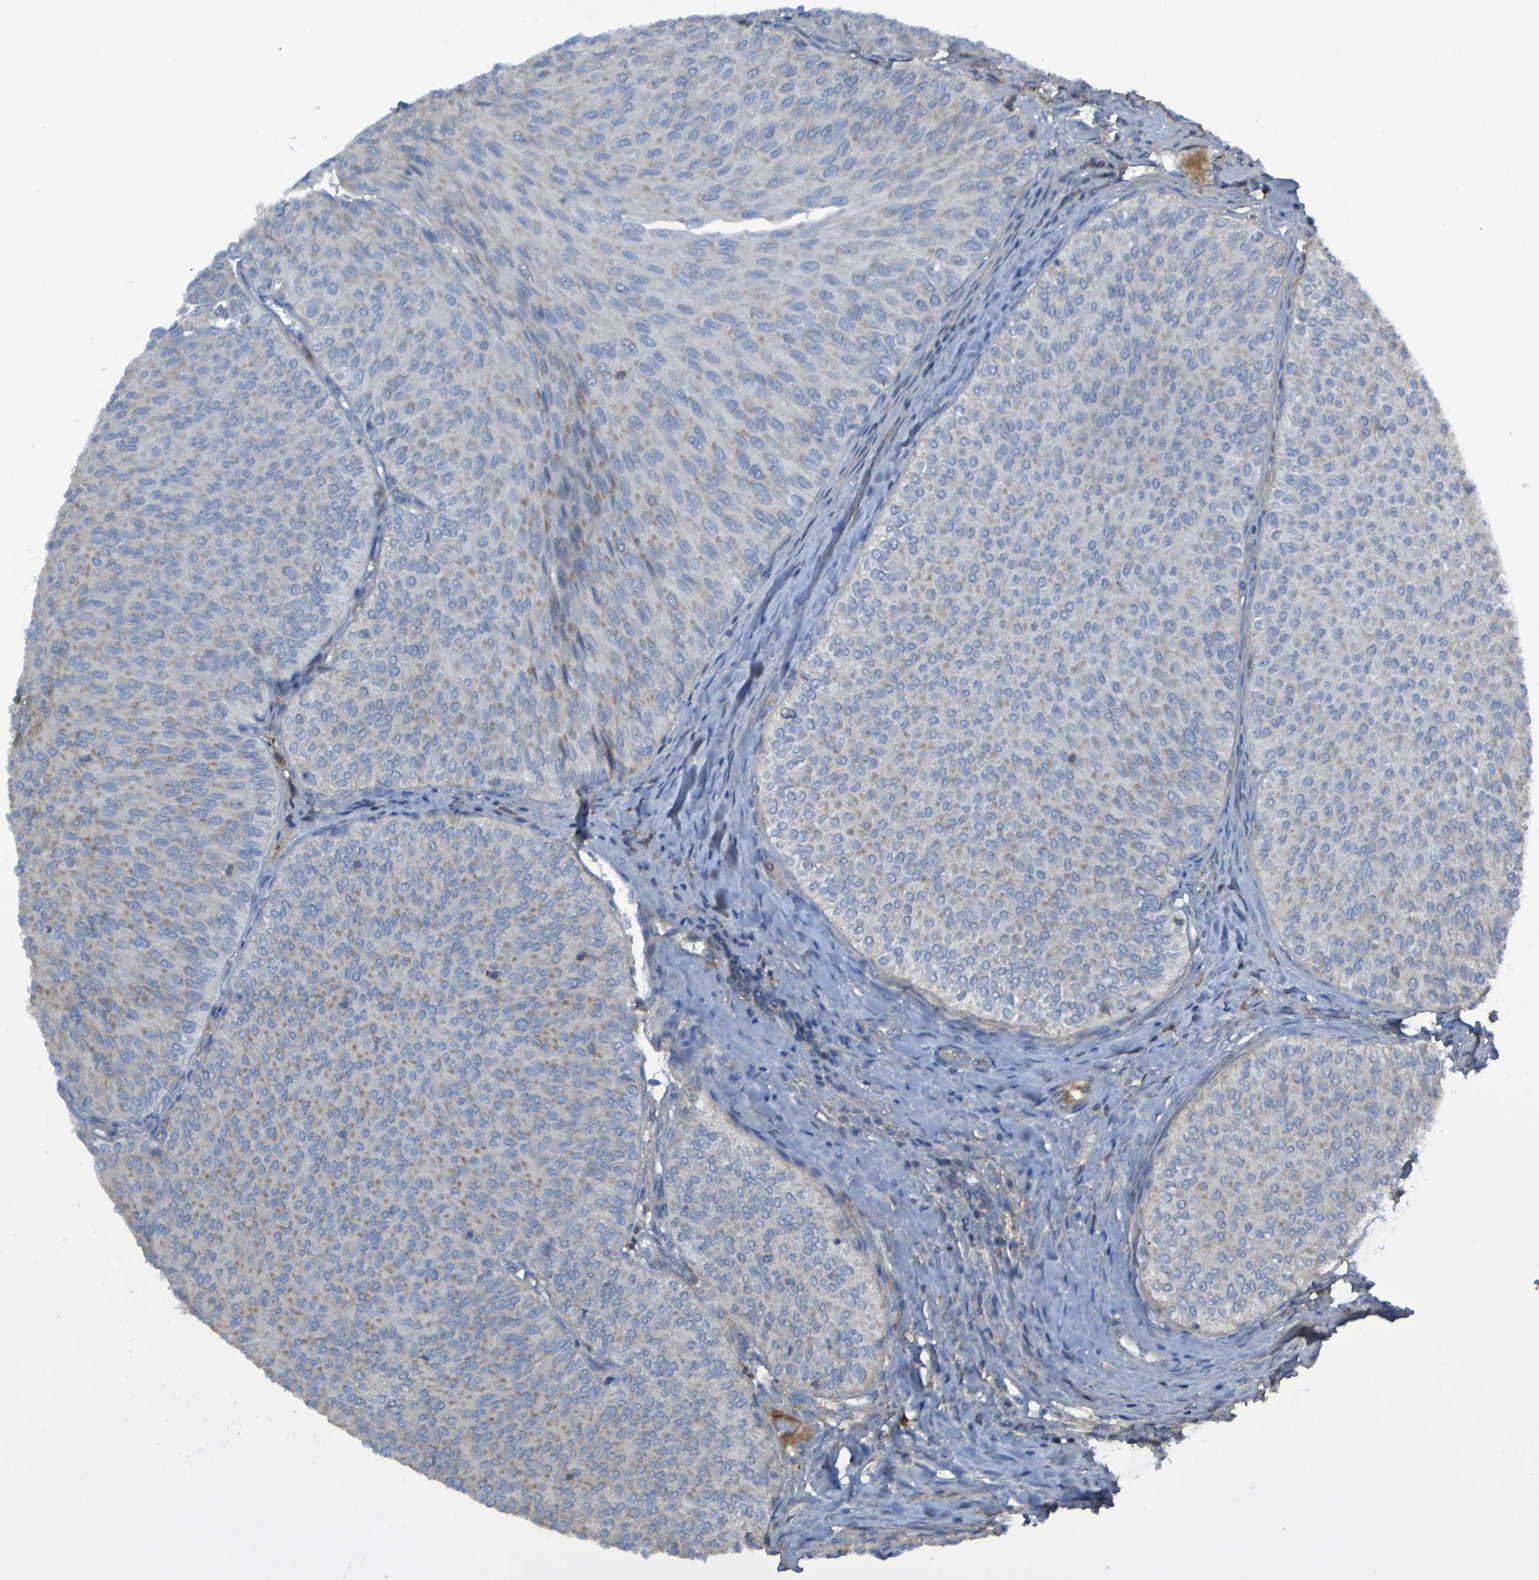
{"staining": {"intensity": "weak", "quantity": ">75%", "location": "cytoplasmic/membranous"}, "tissue": "urothelial cancer", "cell_type": "Tumor cells", "image_type": "cancer", "snomed": [{"axis": "morphology", "description": "Urothelial carcinoma, Low grade"}, {"axis": "topography", "description": "Urinary bladder"}], "caption": "IHC photomicrograph of neoplastic tissue: low-grade urothelial carcinoma stained using immunohistochemistry shows low levels of weak protein expression localized specifically in the cytoplasmic/membranous of tumor cells, appearing as a cytoplasmic/membranous brown color.", "gene": "PDGFB", "patient": {"sex": "male", "age": 78}}